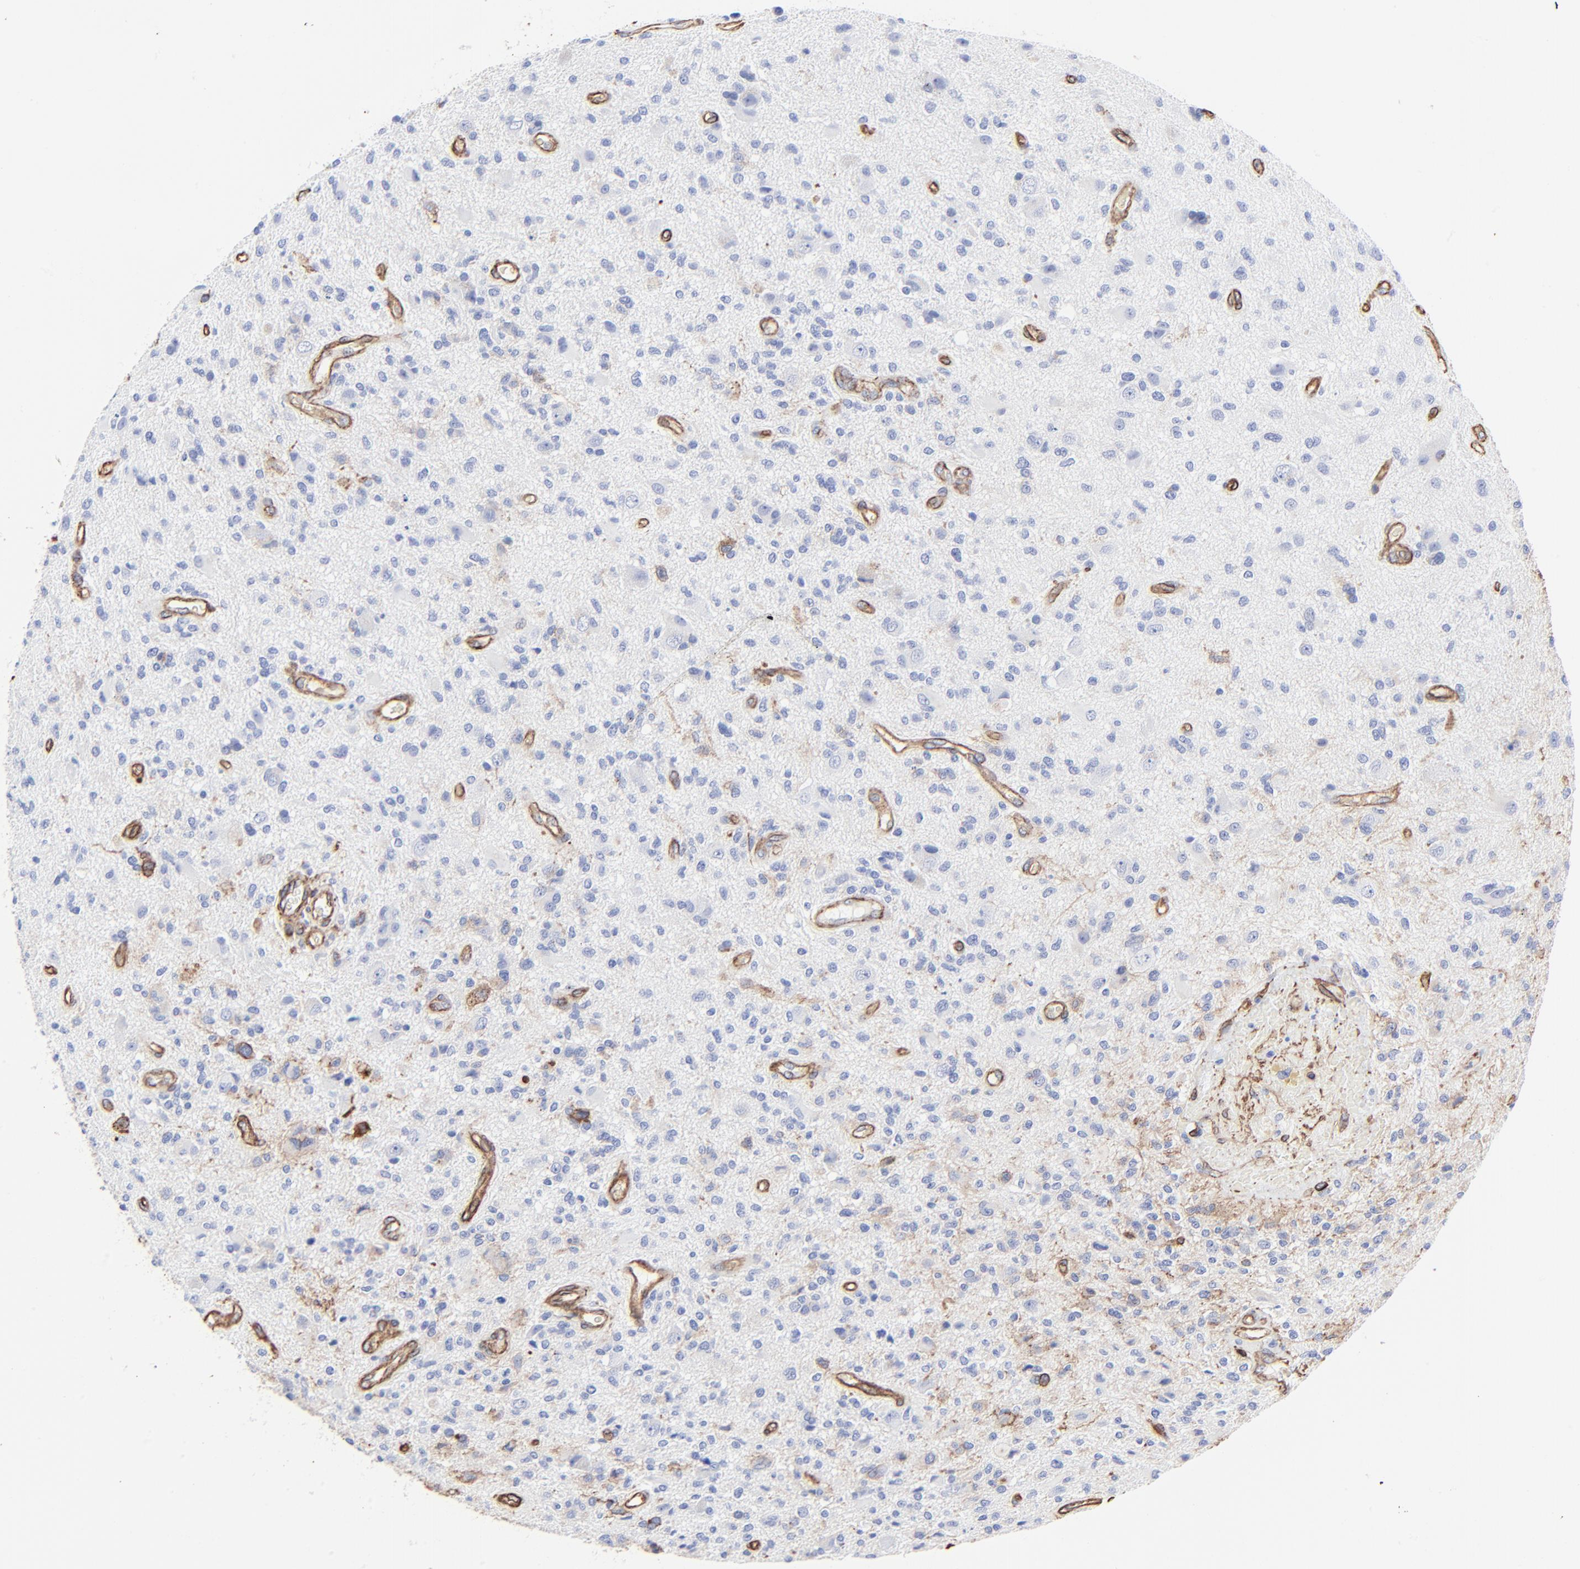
{"staining": {"intensity": "negative", "quantity": "none", "location": "none"}, "tissue": "glioma", "cell_type": "Tumor cells", "image_type": "cancer", "snomed": [{"axis": "morphology", "description": "Normal tissue, NOS"}, {"axis": "morphology", "description": "Glioma, malignant, High grade"}, {"axis": "topography", "description": "Cerebral cortex"}], "caption": "An immunohistochemistry (IHC) histopathology image of glioma is shown. There is no staining in tumor cells of glioma.", "gene": "CAV1", "patient": {"sex": "male", "age": 75}}